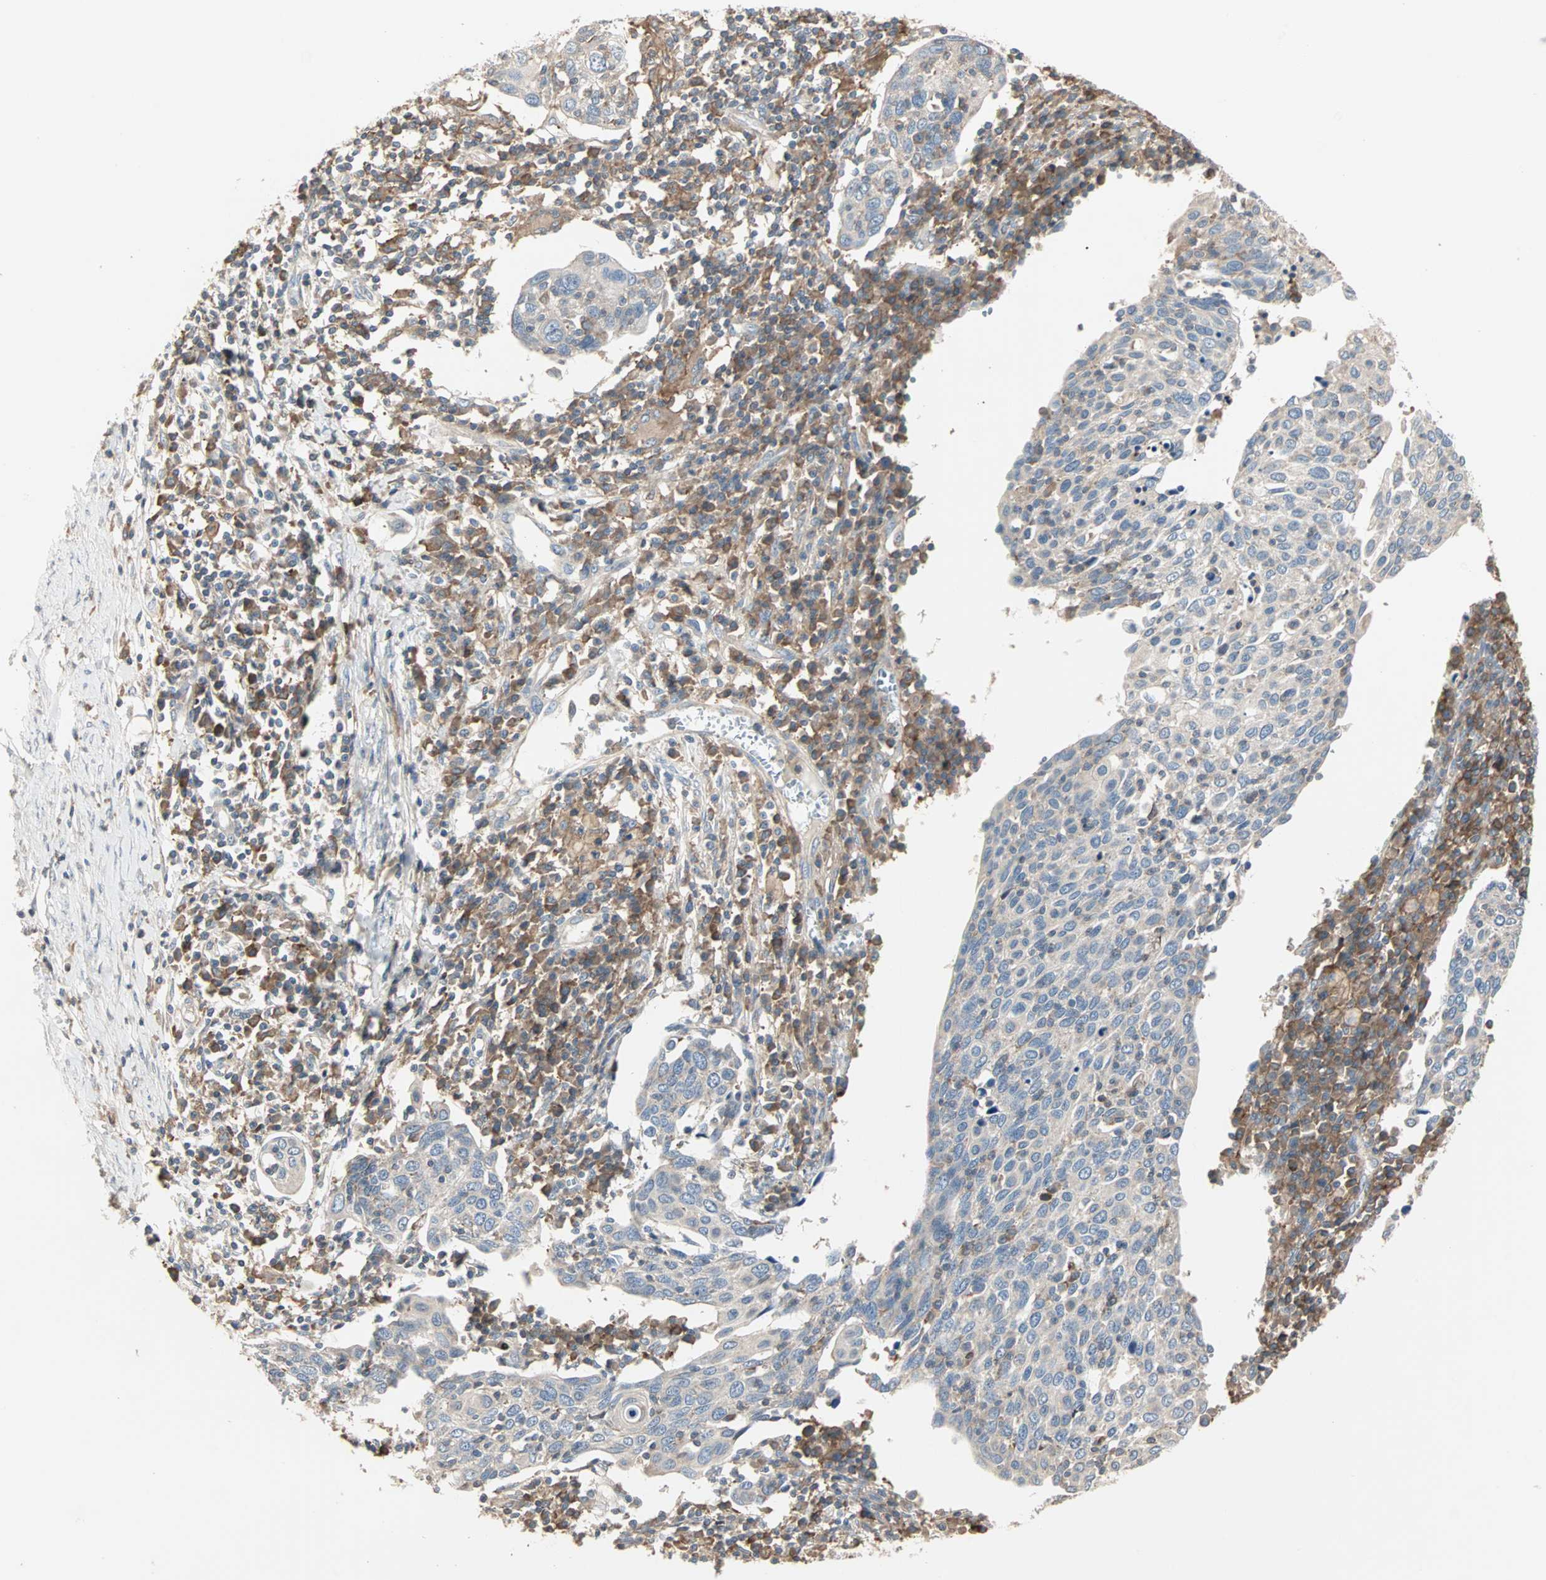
{"staining": {"intensity": "weak", "quantity": ">75%", "location": "cytoplasmic/membranous"}, "tissue": "cervical cancer", "cell_type": "Tumor cells", "image_type": "cancer", "snomed": [{"axis": "morphology", "description": "Squamous cell carcinoma, NOS"}, {"axis": "topography", "description": "Cervix"}], "caption": "About >75% of tumor cells in human cervical squamous cell carcinoma show weak cytoplasmic/membranous protein positivity as visualized by brown immunohistochemical staining.", "gene": "GNAI2", "patient": {"sex": "female", "age": 40}}